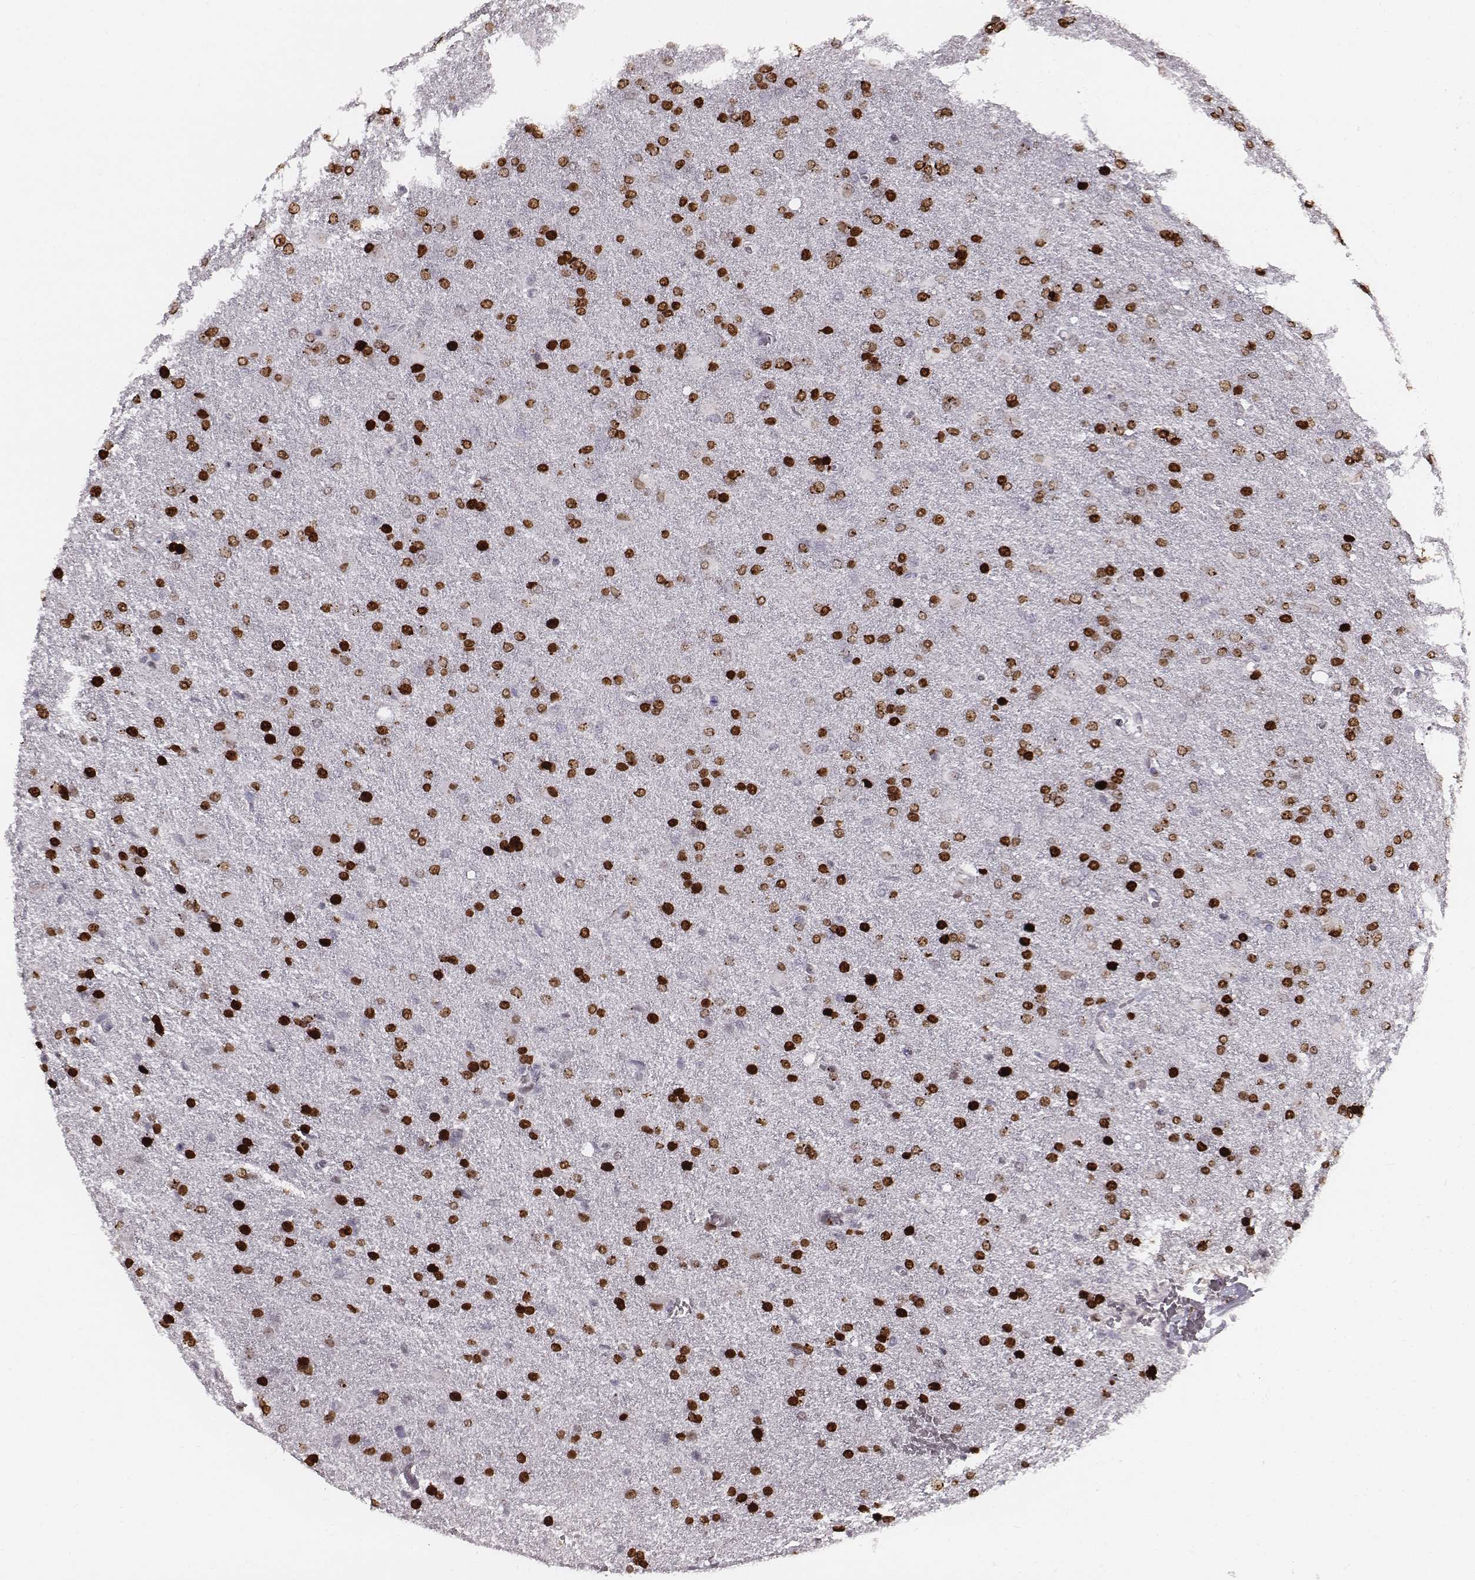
{"staining": {"intensity": "strong", "quantity": ">75%", "location": "nuclear"}, "tissue": "glioma", "cell_type": "Tumor cells", "image_type": "cancer", "snomed": [{"axis": "morphology", "description": "Glioma, malignant, High grade"}, {"axis": "topography", "description": "Brain"}], "caption": "A photomicrograph showing strong nuclear expression in approximately >75% of tumor cells in glioma, as visualized by brown immunohistochemical staining.", "gene": "NDC1", "patient": {"sex": "male", "age": 68}}